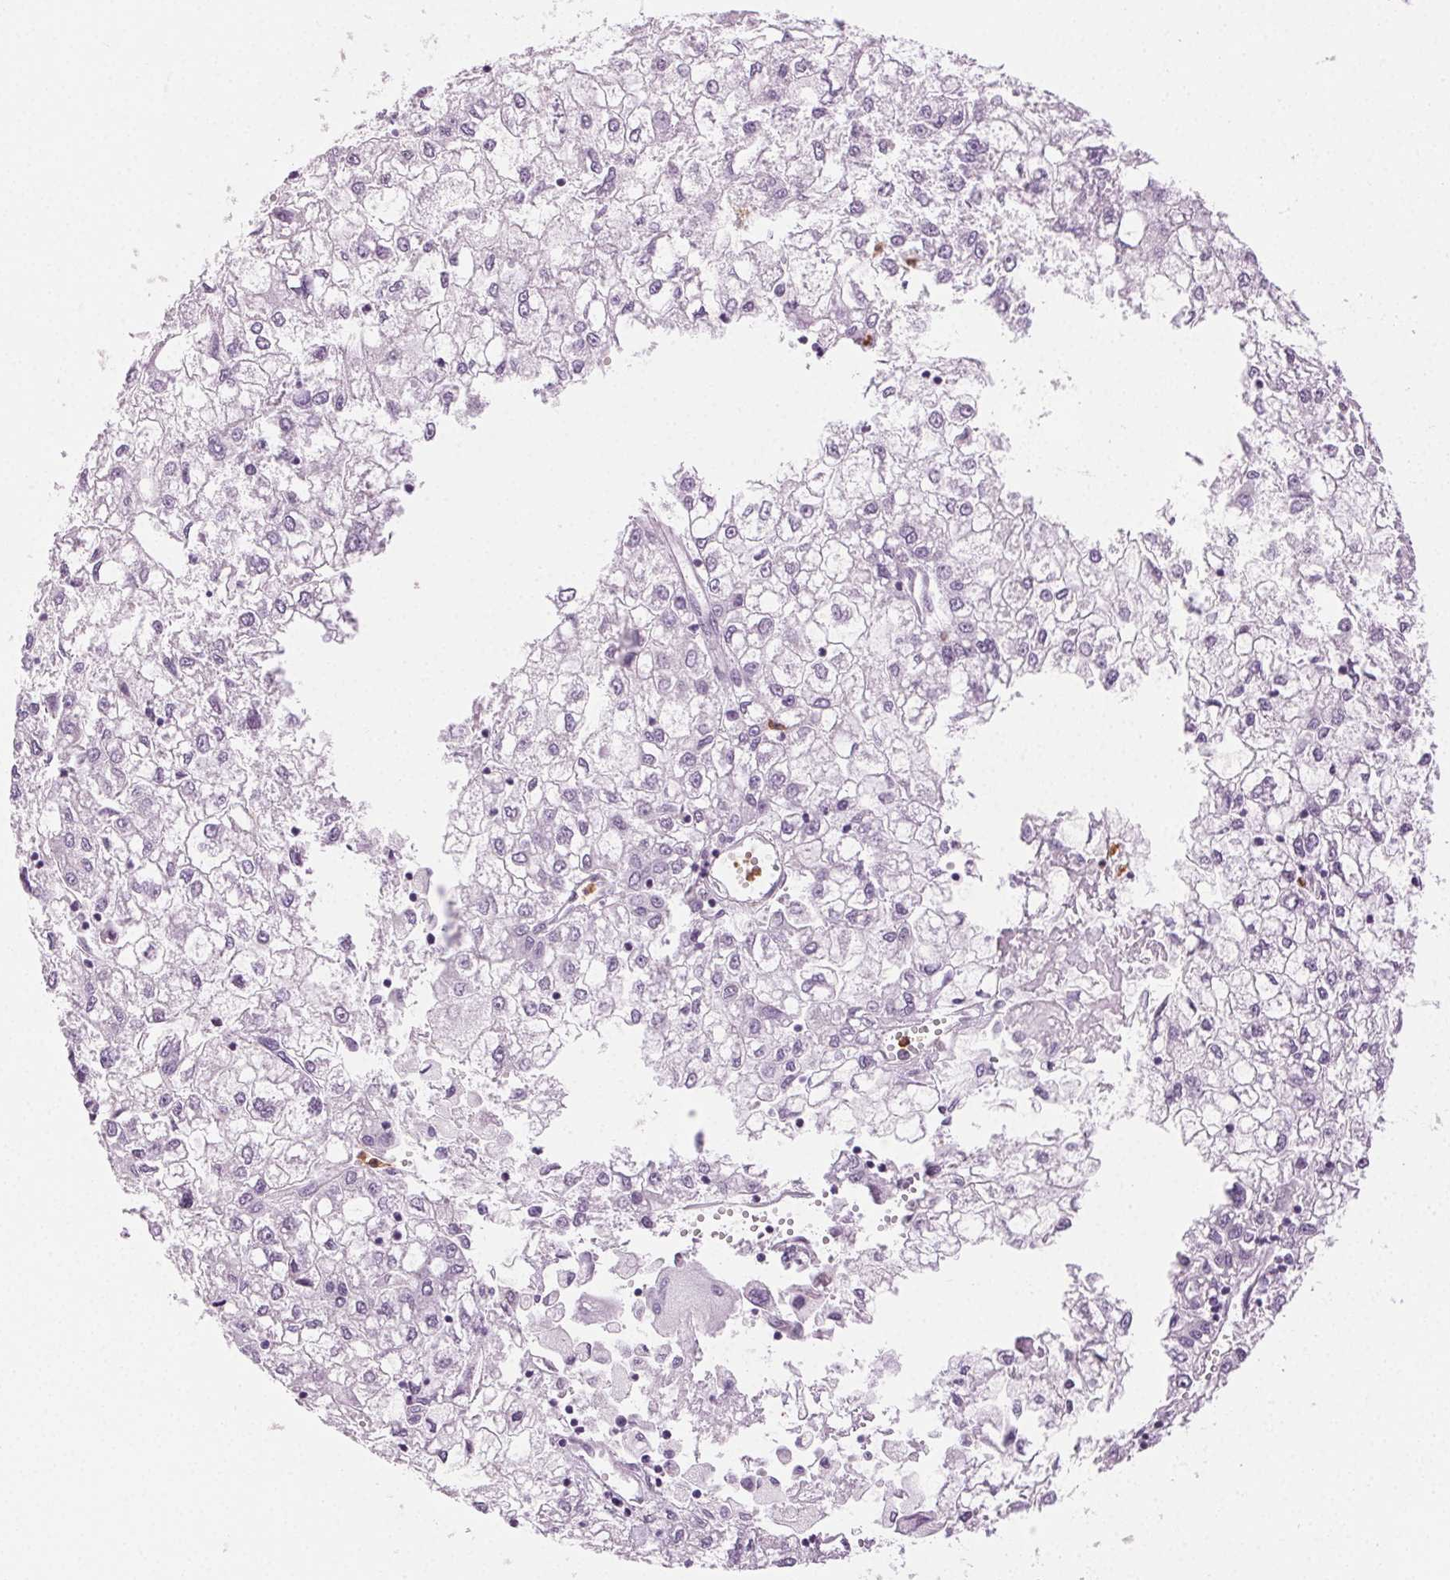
{"staining": {"intensity": "negative", "quantity": "none", "location": "none"}, "tissue": "liver cancer", "cell_type": "Tumor cells", "image_type": "cancer", "snomed": [{"axis": "morphology", "description": "Carcinoma, Hepatocellular, NOS"}, {"axis": "topography", "description": "Liver"}], "caption": "Immunohistochemistry image of liver cancer stained for a protein (brown), which reveals no positivity in tumor cells.", "gene": "MPO", "patient": {"sex": "male", "age": 40}}